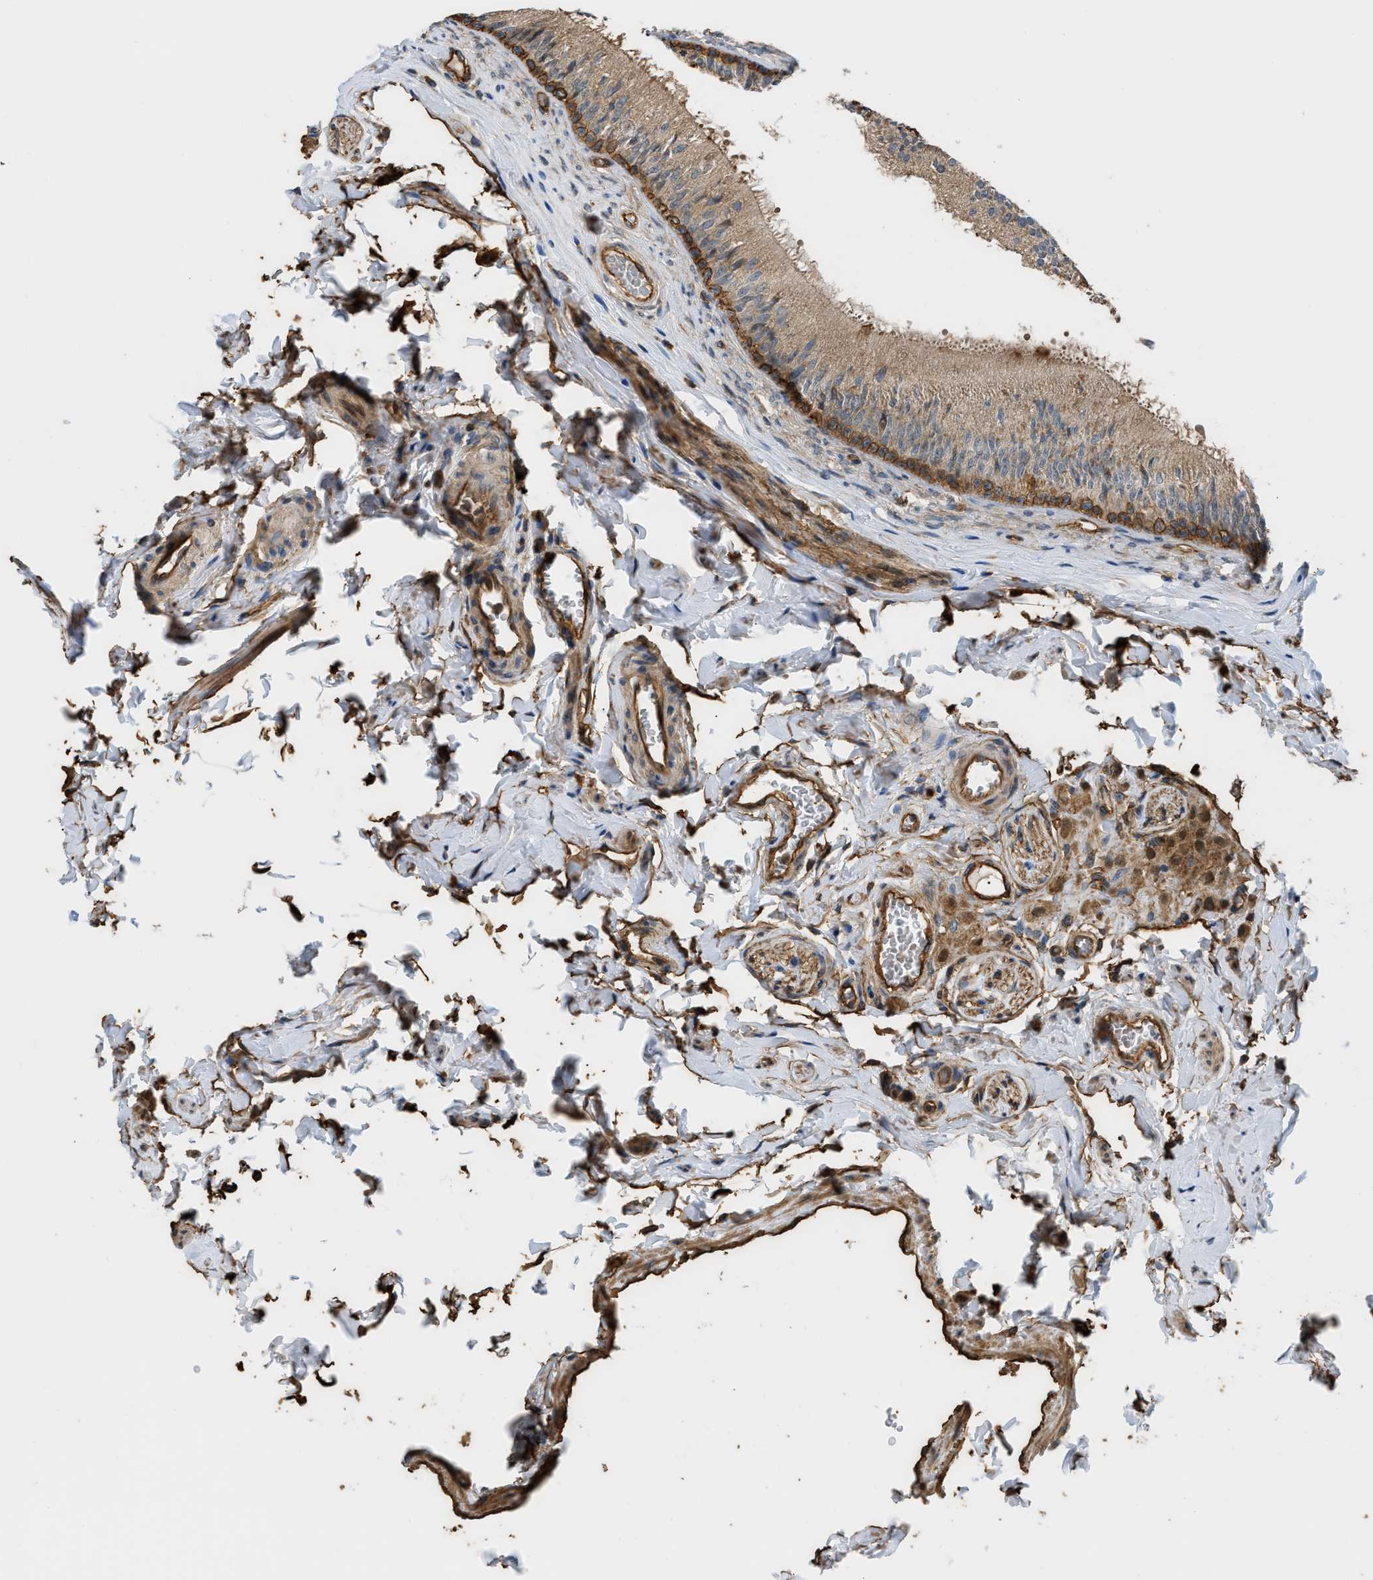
{"staining": {"intensity": "moderate", "quantity": ">75%", "location": "cytoplasmic/membranous"}, "tissue": "epididymis", "cell_type": "Glandular cells", "image_type": "normal", "snomed": [{"axis": "morphology", "description": "Normal tissue, NOS"}, {"axis": "topography", "description": "Testis"}, {"axis": "topography", "description": "Epididymis"}], "caption": "Protein staining demonstrates moderate cytoplasmic/membranous positivity in about >75% of glandular cells in unremarkable epididymis. Nuclei are stained in blue.", "gene": "DDHD2", "patient": {"sex": "male", "age": 36}}